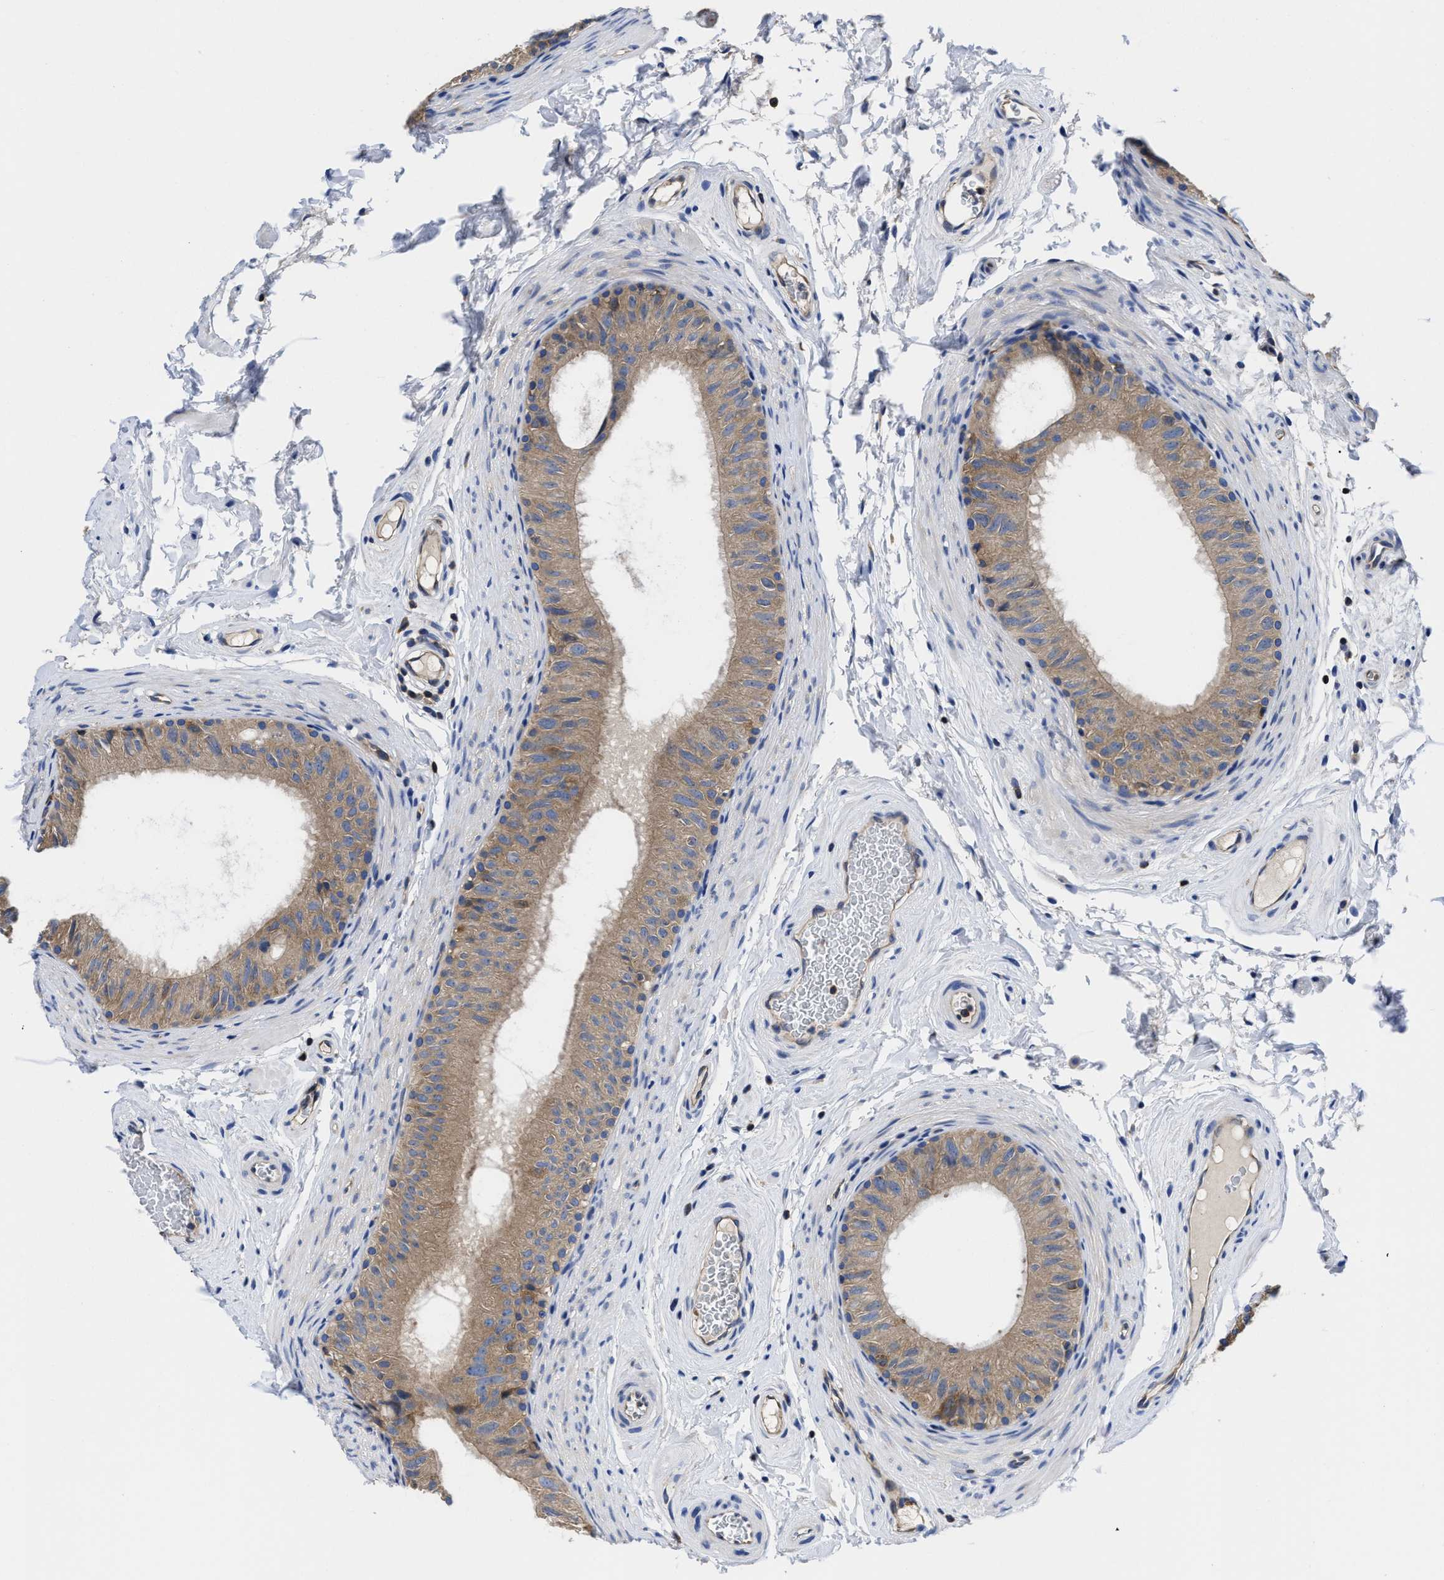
{"staining": {"intensity": "moderate", "quantity": ">75%", "location": "cytoplasmic/membranous"}, "tissue": "epididymis", "cell_type": "Glandular cells", "image_type": "normal", "snomed": [{"axis": "morphology", "description": "Normal tissue, NOS"}, {"axis": "topography", "description": "Epididymis"}], "caption": "Immunohistochemical staining of unremarkable human epididymis exhibits medium levels of moderate cytoplasmic/membranous staining in about >75% of glandular cells.", "gene": "YARS1", "patient": {"sex": "male", "age": 34}}